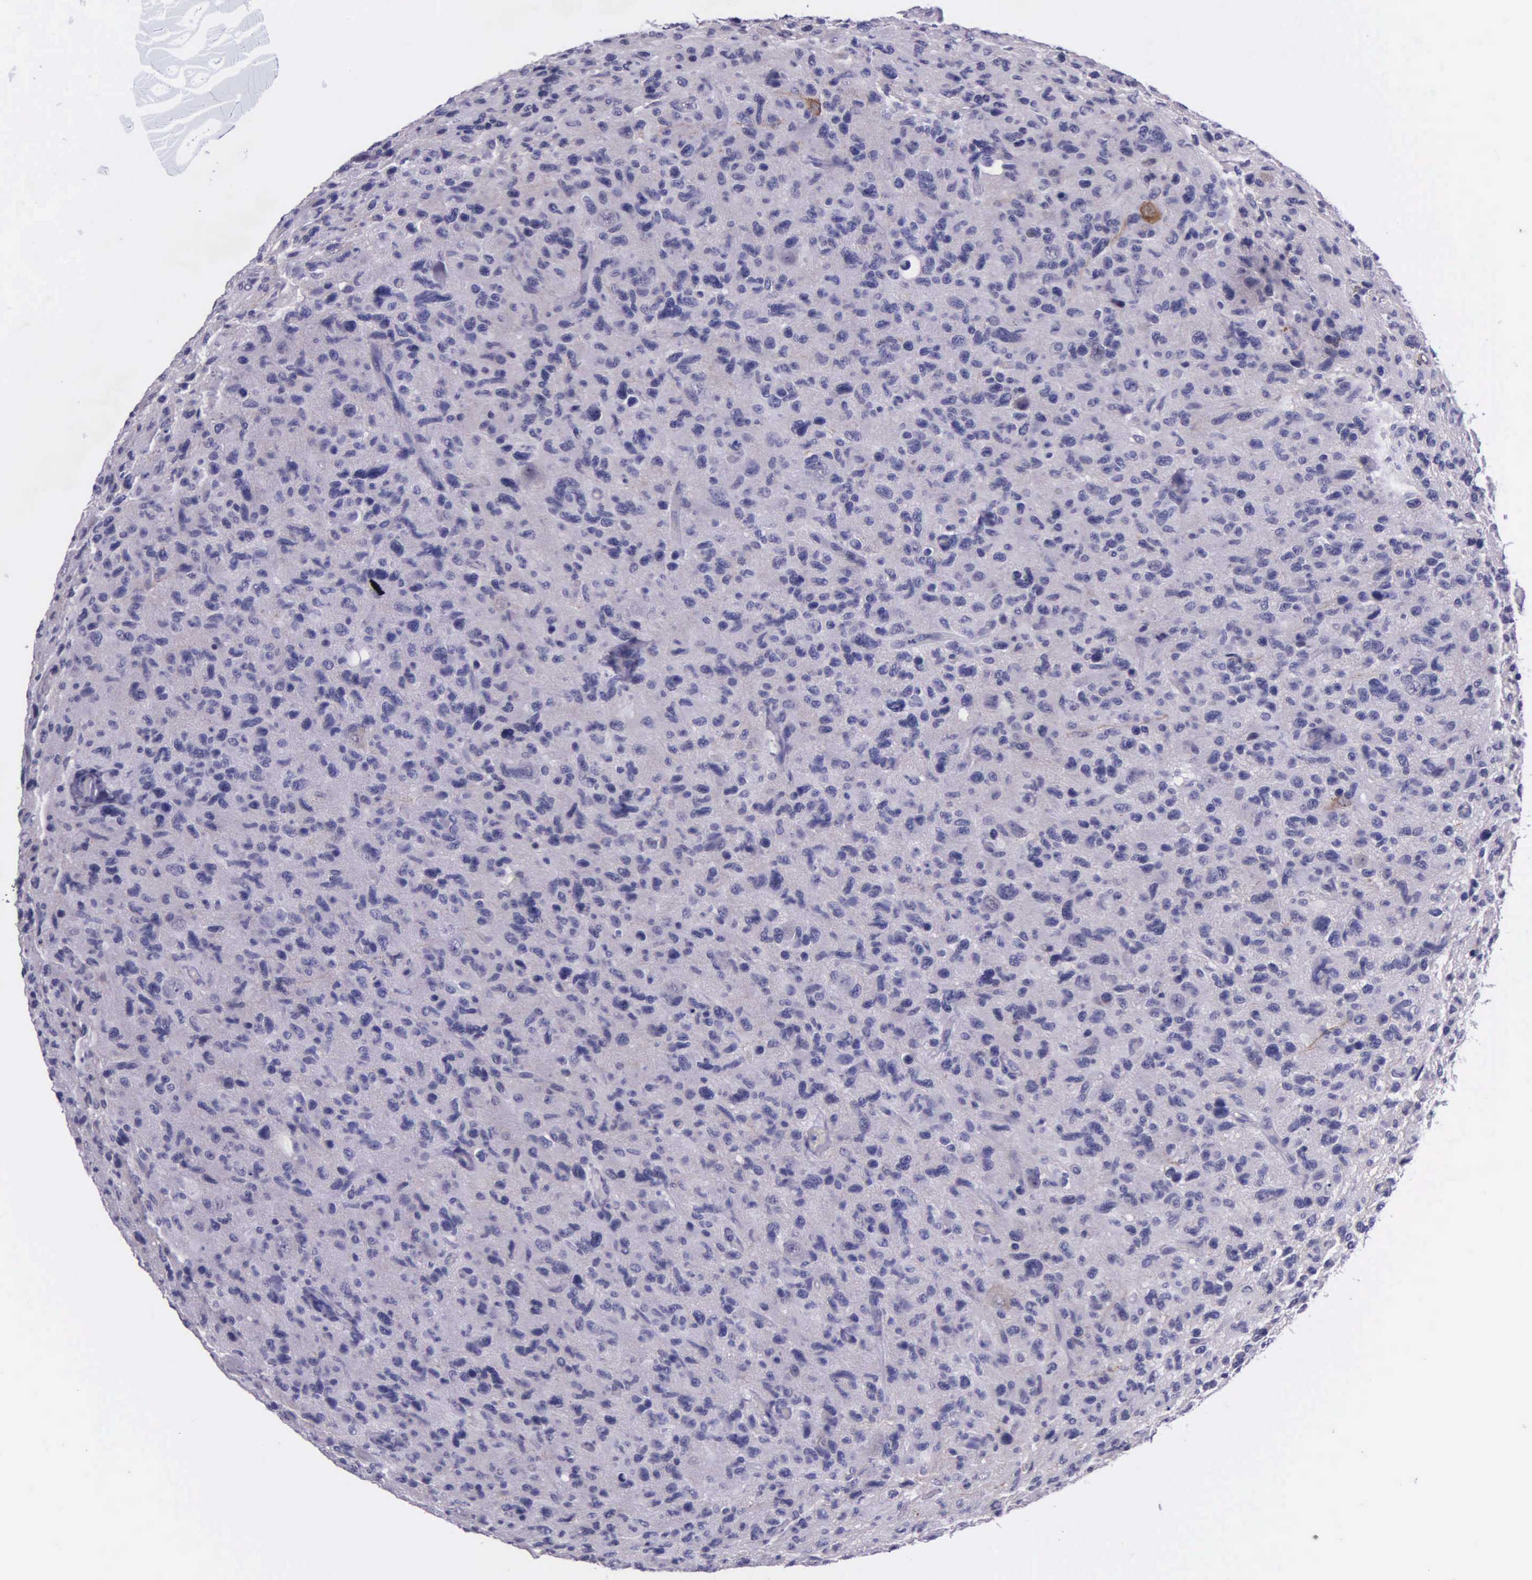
{"staining": {"intensity": "negative", "quantity": "none", "location": "none"}, "tissue": "glioma", "cell_type": "Tumor cells", "image_type": "cancer", "snomed": [{"axis": "morphology", "description": "Glioma, malignant, High grade"}, {"axis": "topography", "description": "Brain"}], "caption": "The micrograph reveals no staining of tumor cells in malignant glioma (high-grade).", "gene": "AHNAK2", "patient": {"sex": "female", "age": 60}}